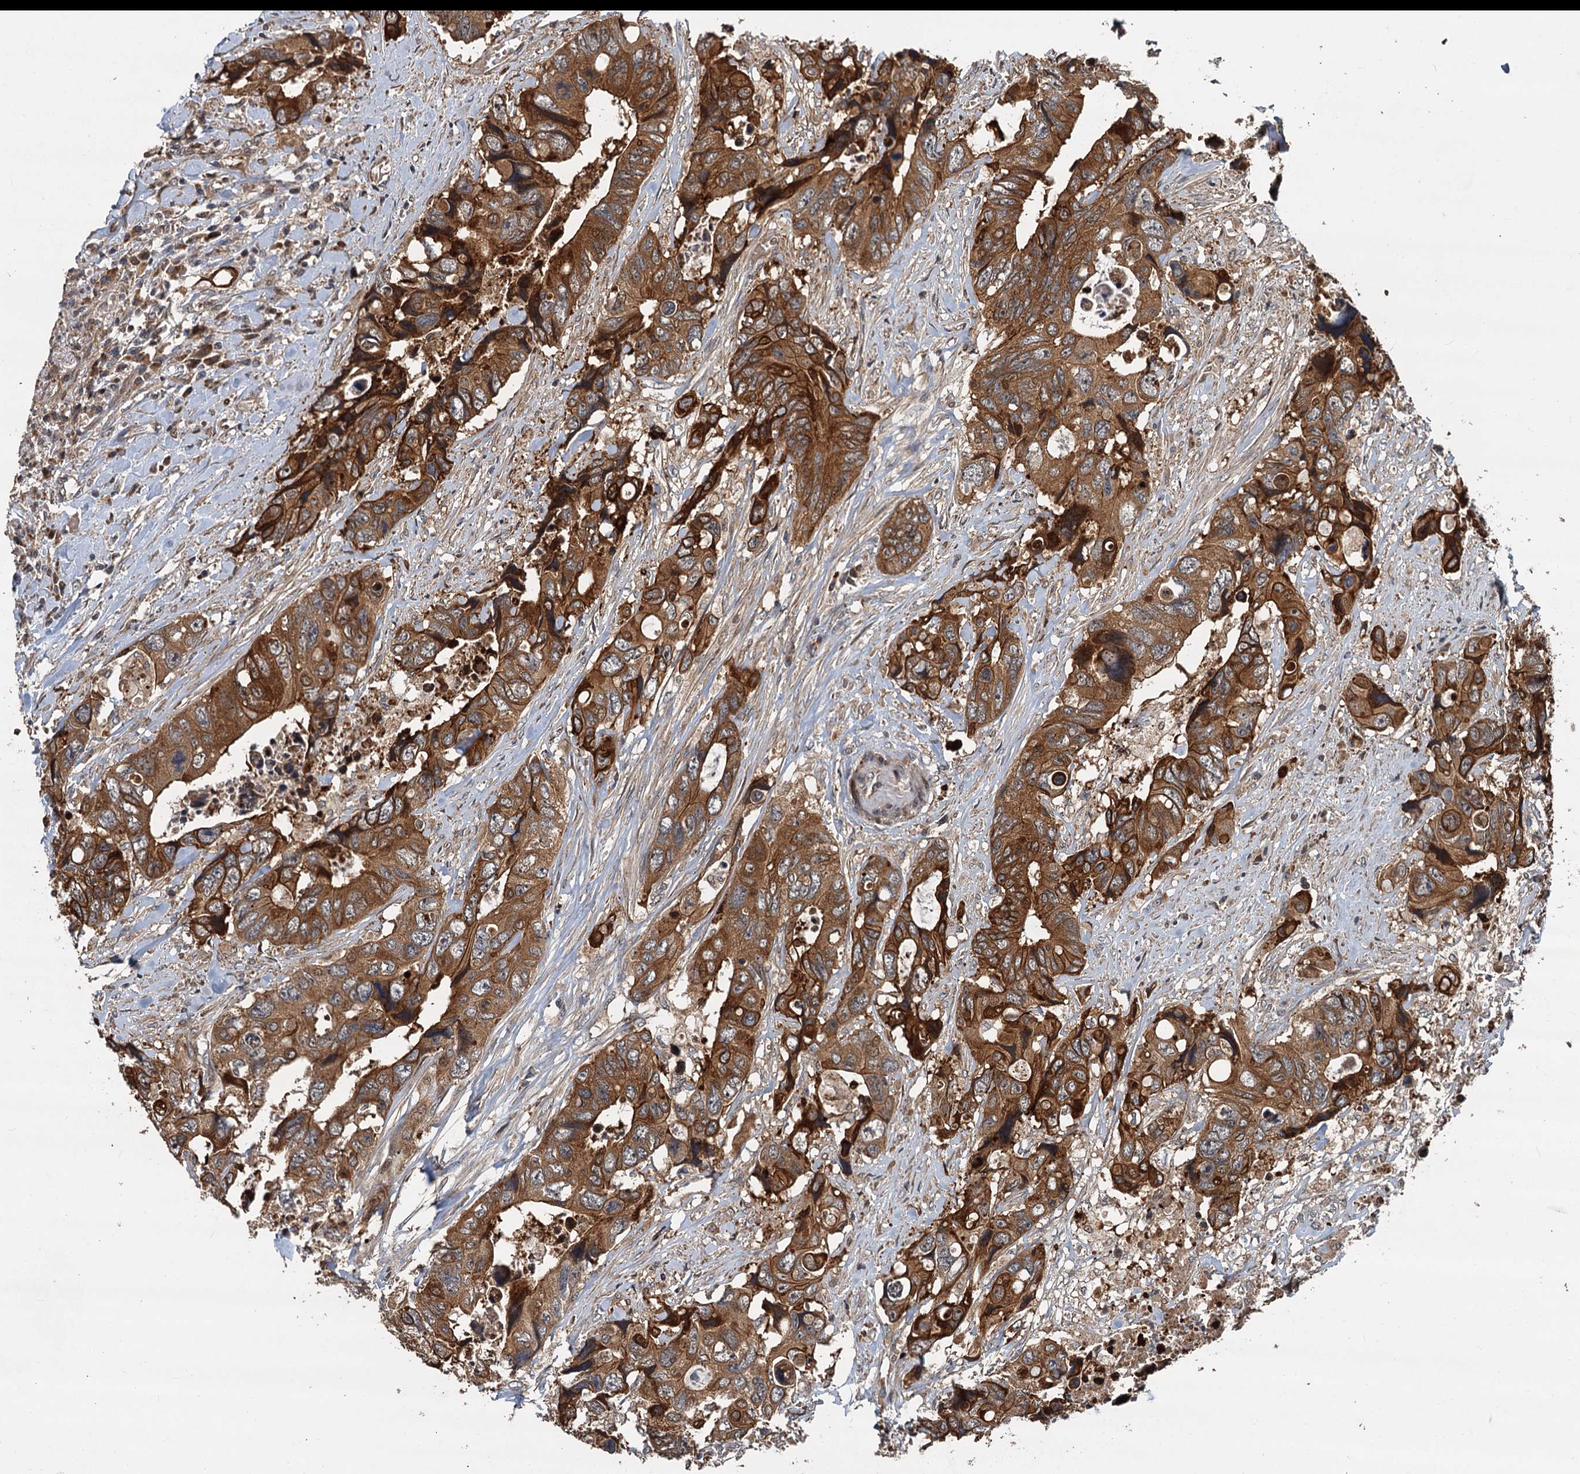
{"staining": {"intensity": "strong", "quantity": ">75%", "location": "cytoplasmic/membranous"}, "tissue": "colorectal cancer", "cell_type": "Tumor cells", "image_type": "cancer", "snomed": [{"axis": "morphology", "description": "Adenocarcinoma, NOS"}, {"axis": "topography", "description": "Rectum"}], "caption": "Adenocarcinoma (colorectal) was stained to show a protein in brown. There is high levels of strong cytoplasmic/membranous expression in about >75% of tumor cells.", "gene": "LRRK2", "patient": {"sex": "male", "age": 57}}